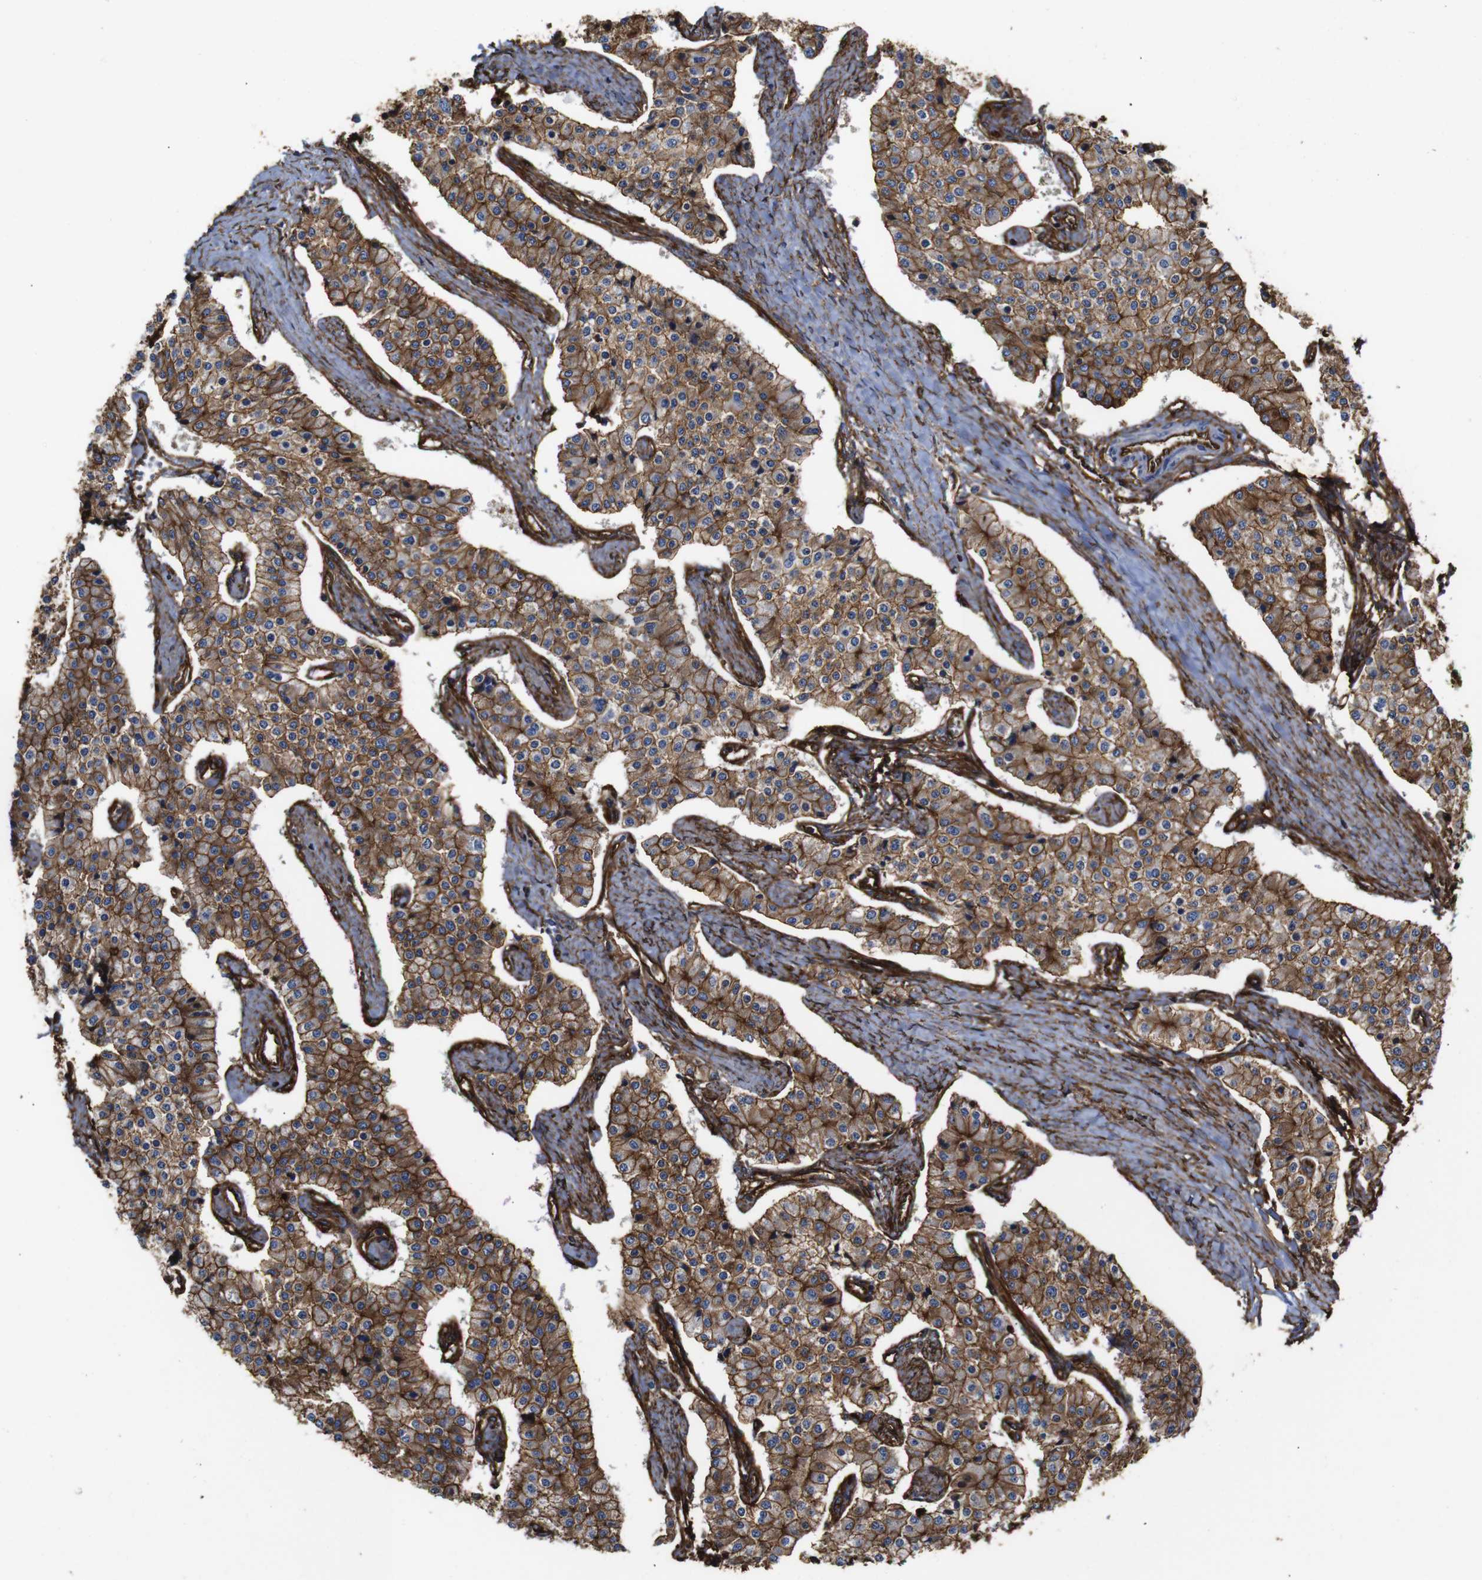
{"staining": {"intensity": "moderate", "quantity": ">75%", "location": "cytoplasmic/membranous"}, "tissue": "carcinoid", "cell_type": "Tumor cells", "image_type": "cancer", "snomed": [{"axis": "morphology", "description": "Carcinoid, malignant, NOS"}, {"axis": "topography", "description": "Colon"}], "caption": "High-magnification brightfield microscopy of carcinoid (malignant) stained with DAB (3,3'-diaminobenzidine) (brown) and counterstained with hematoxylin (blue). tumor cells exhibit moderate cytoplasmic/membranous staining is identified in about>75% of cells.", "gene": "SPTBN1", "patient": {"sex": "female", "age": 52}}